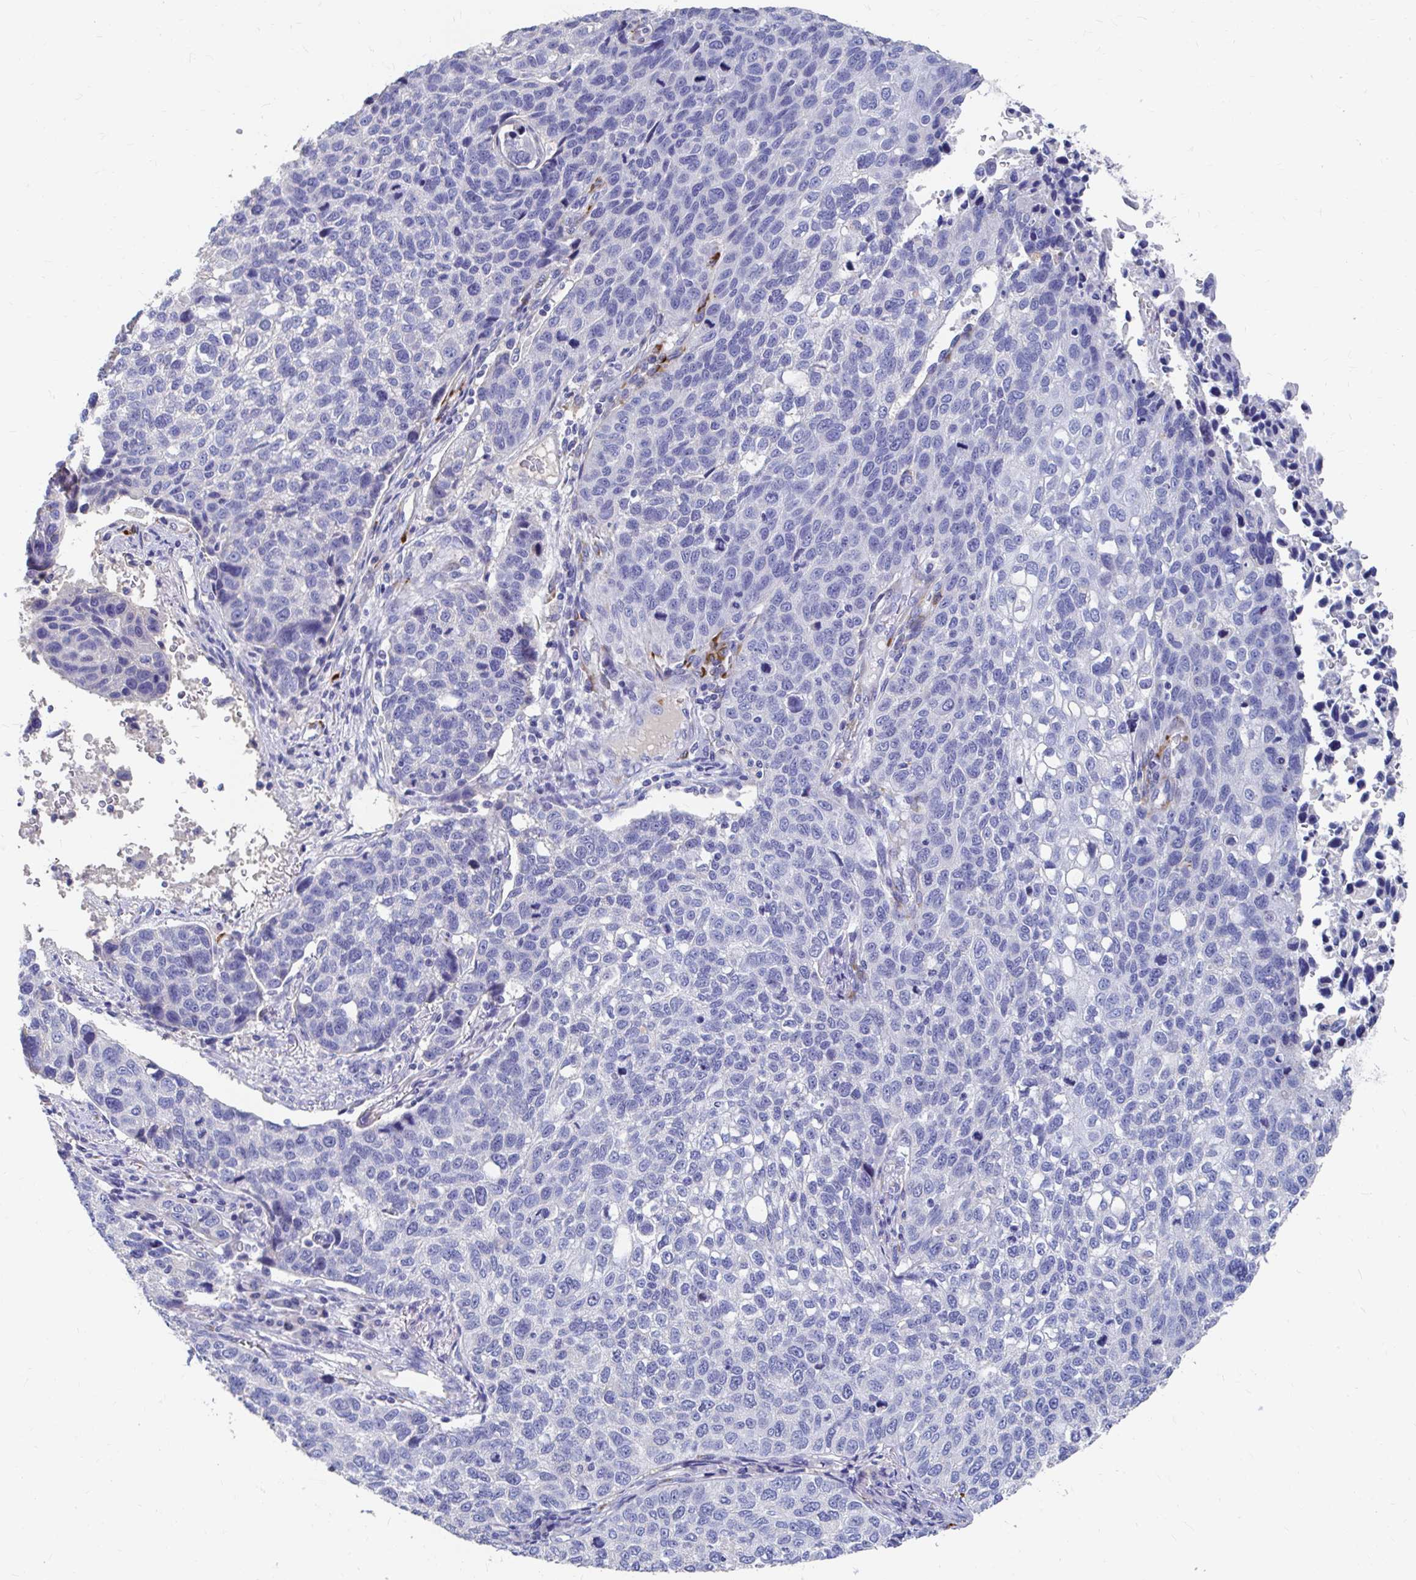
{"staining": {"intensity": "negative", "quantity": "none", "location": "none"}, "tissue": "lung cancer", "cell_type": "Tumor cells", "image_type": "cancer", "snomed": [{"axis": "morphology", "description": "Squamous cell carcinoma, NOS"}, {"axis": "topography", "description": "Lymph node"}, {"axis": "topography", "description": "Lung"}], "caption": "A photomicrograph of lung cancer (squamous cell carcinoma) stained for a protein demonstrates no brown staining in tumor cells.", "gene": "LAMC3", "patient": {"sex": "male", "age": 61}}